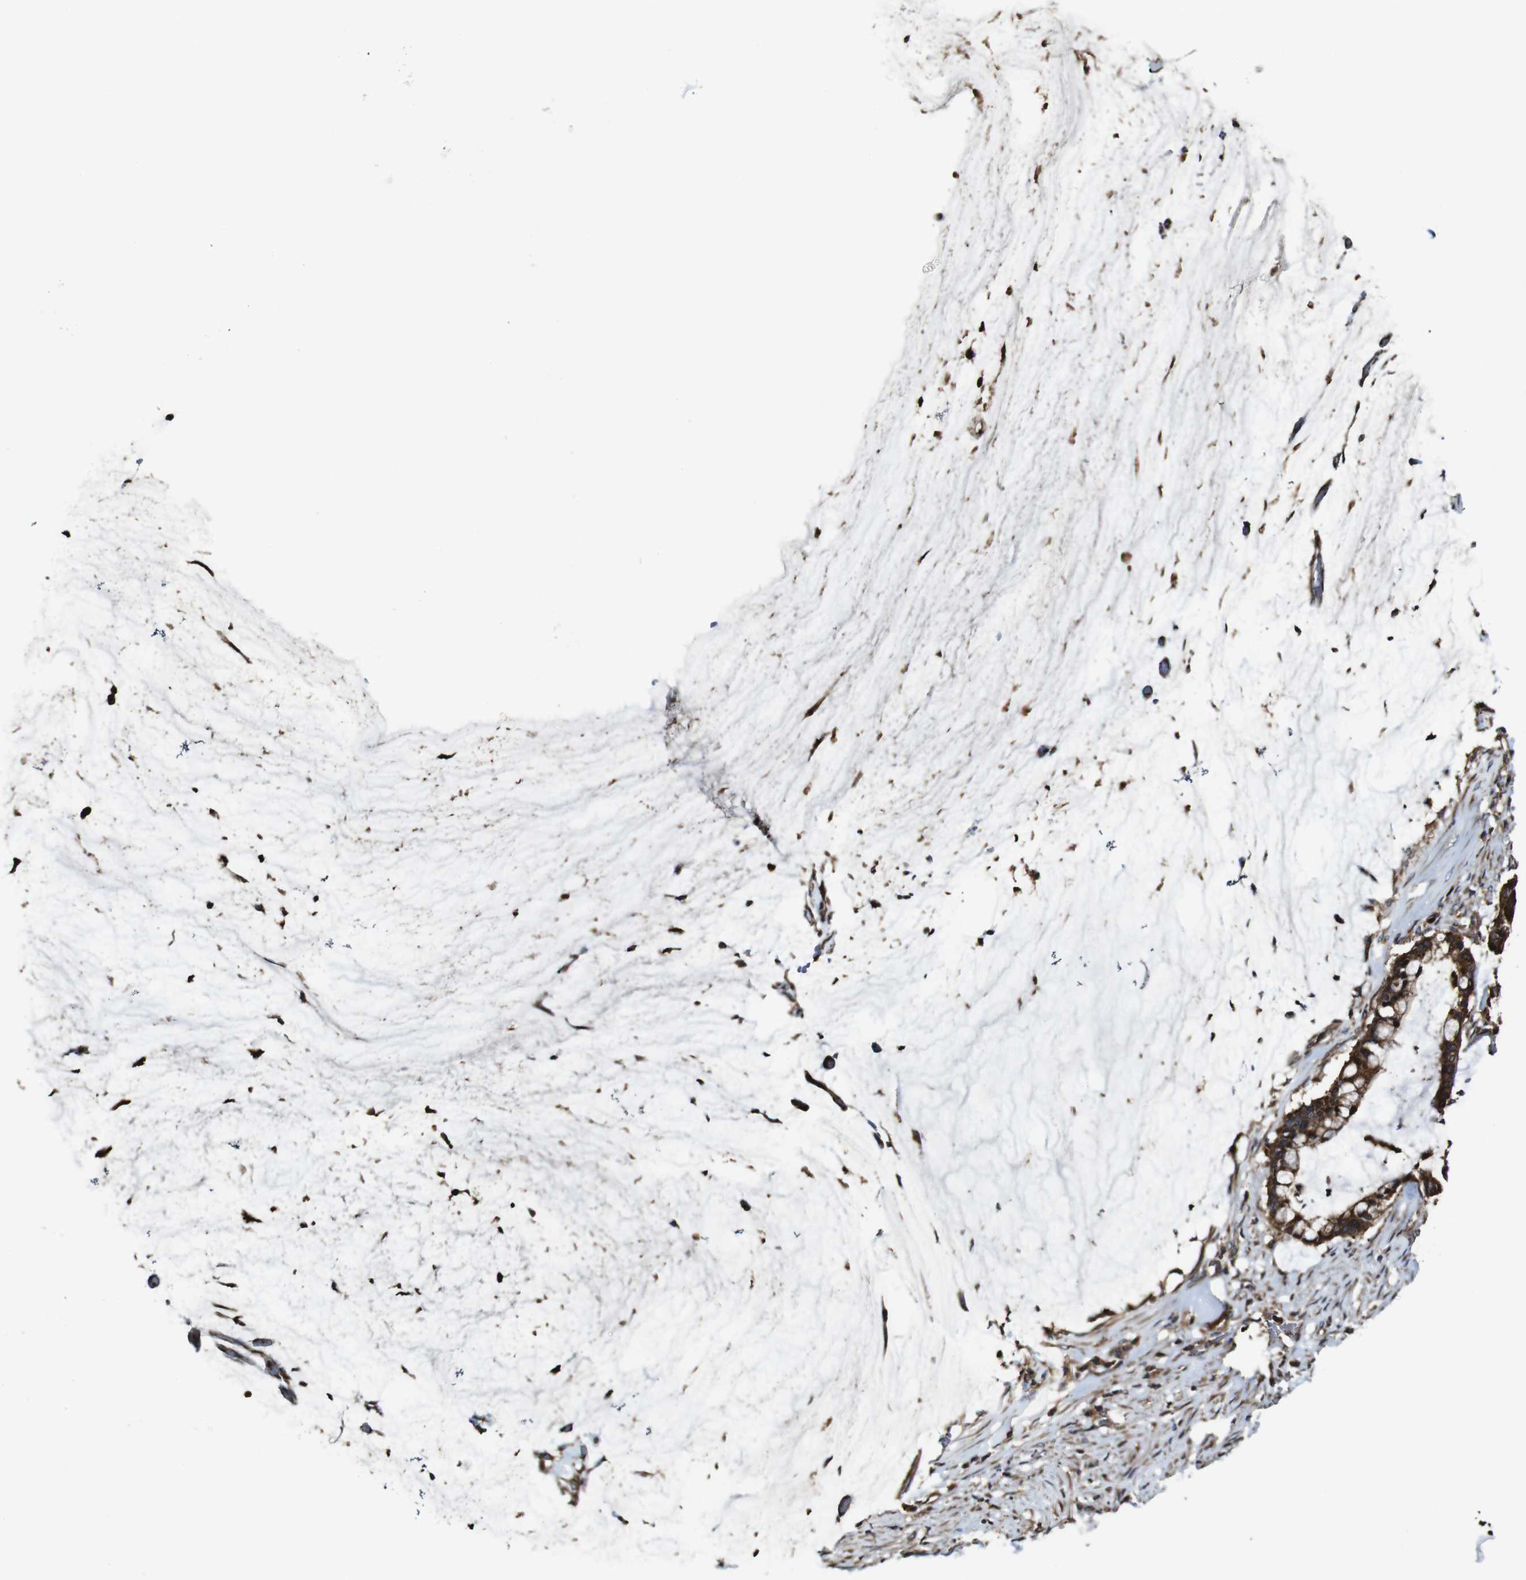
{"staining": {"intensity": "strong", "quantity": ">75%", "location": "cytoplasmic/membranous"}, "tissue": "pancreatic cancer", "cell_type": "Tumor cells", "image_type": "cancer", "snomed": [{"axis": "morphology", "description": "Adenocarcinoma, NOS"}, {"axis": "topography", "description": "Pancreas"}], "caption": "Pancreatic cancer tissue exhibits strong cytoplasmic/membranous positivity in approximately >75% of tumor cells, visualized by immunohistochemistry.", "gene": "TNIK", "patient": {"sex": "male", "age": 41}}